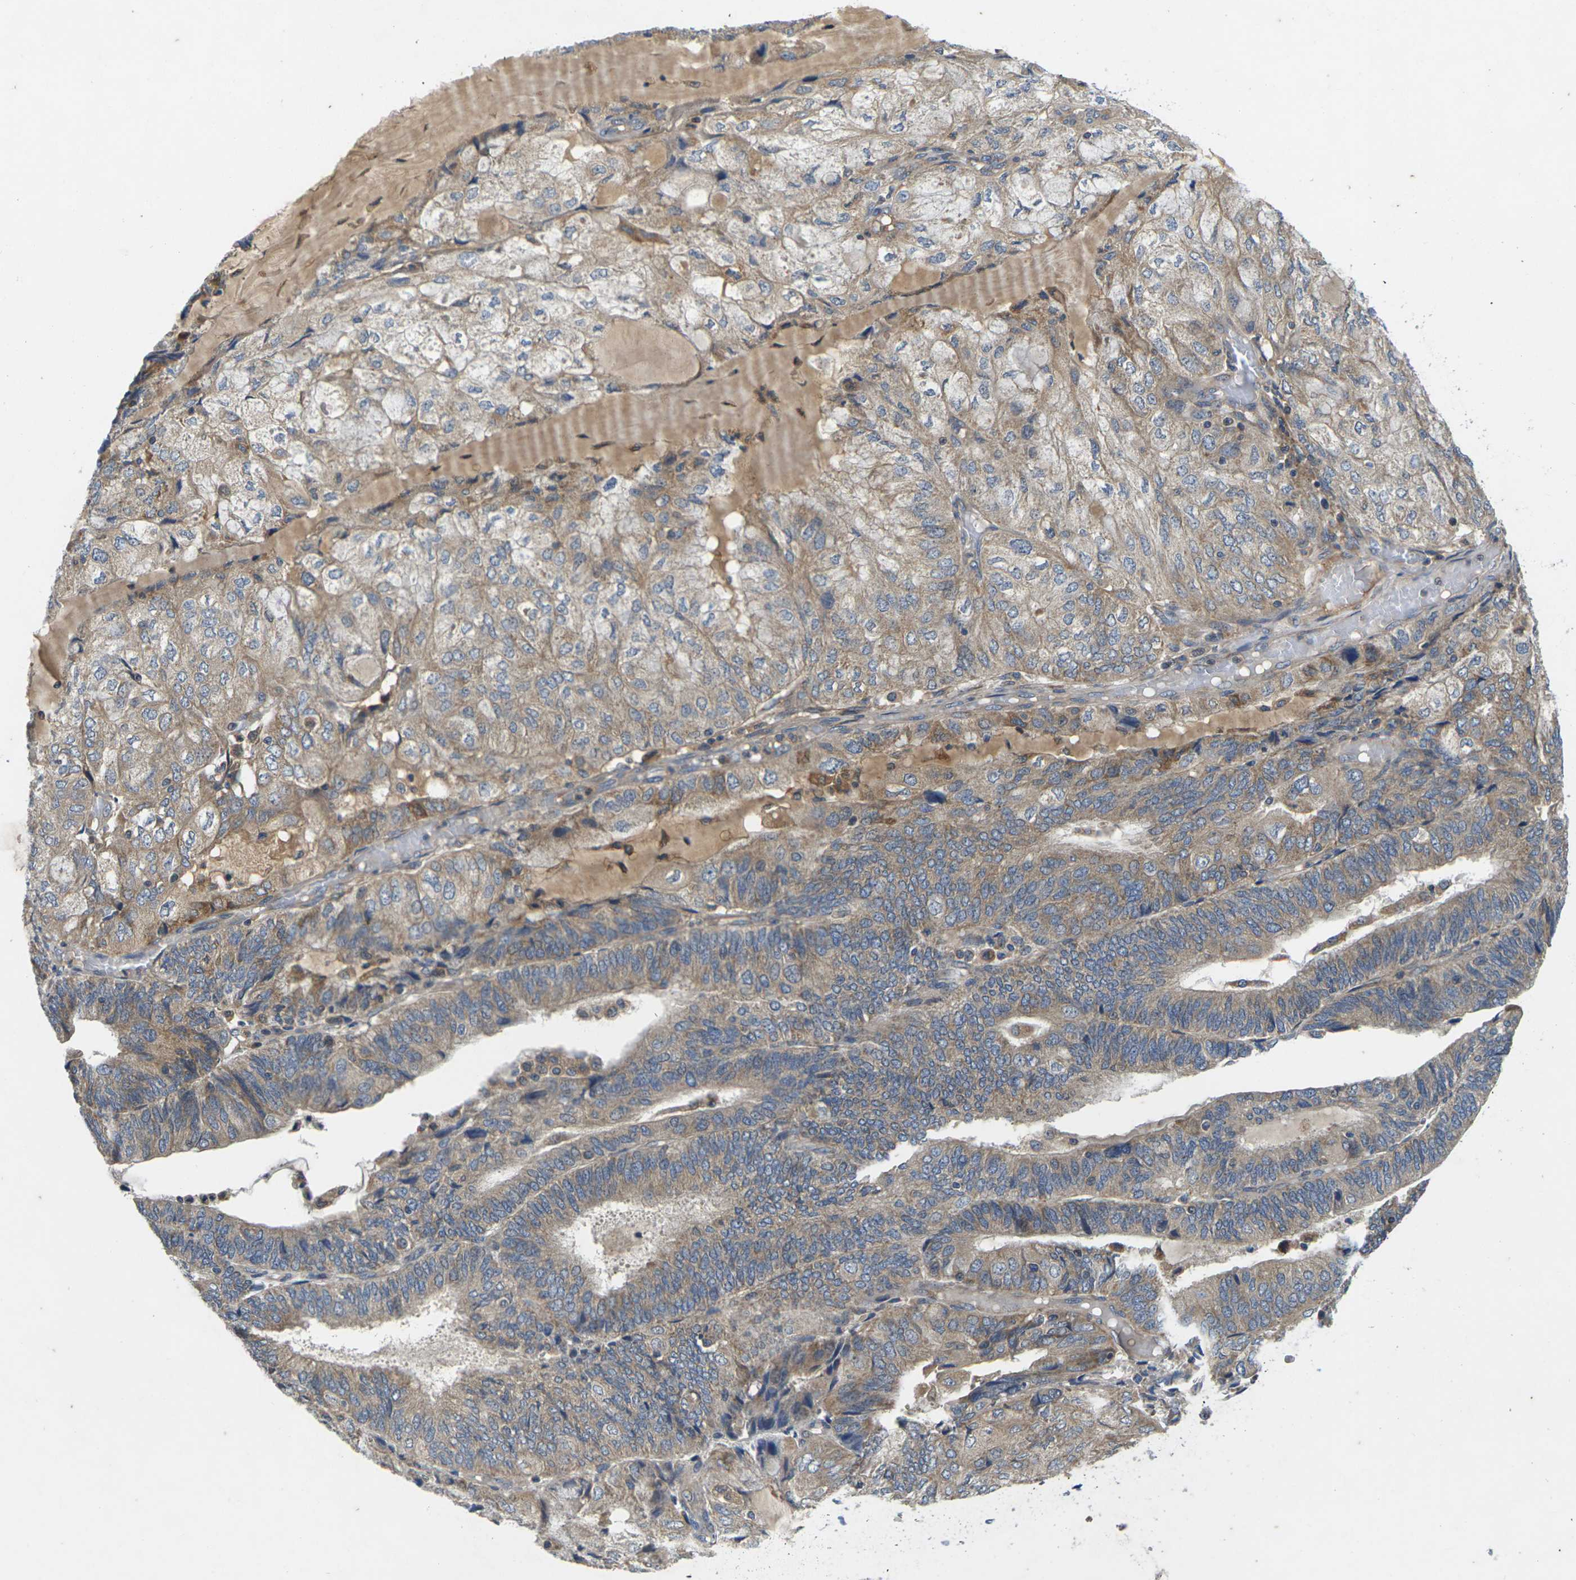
{"staining": {"intensity": "weak", "quantity": ">75%", "location": "cytoplasmic/membranous"}, "tissue": "endometrial cancer", "cell_type": "Tumor cells", "image_type": "cancer", "snomed": [{"axis": "morphology", "description": "Adenocarcinoma, NOS"}, {"axis": "topography", "description": "Endometrium"}], "caption": "Immunohistochemistry (IHC) of endometrial adenocarcinoma reveals low levels of weak cytoplasmic/membranous positivity in approximately >75% of tumor cells. The staining is performed using DAB brown chromogen to label protein expression. The nuclei are counter-stained blue using hematoxylin.", "gene": "KIF1B", "patient": {"sex": "female", "age": 81}}